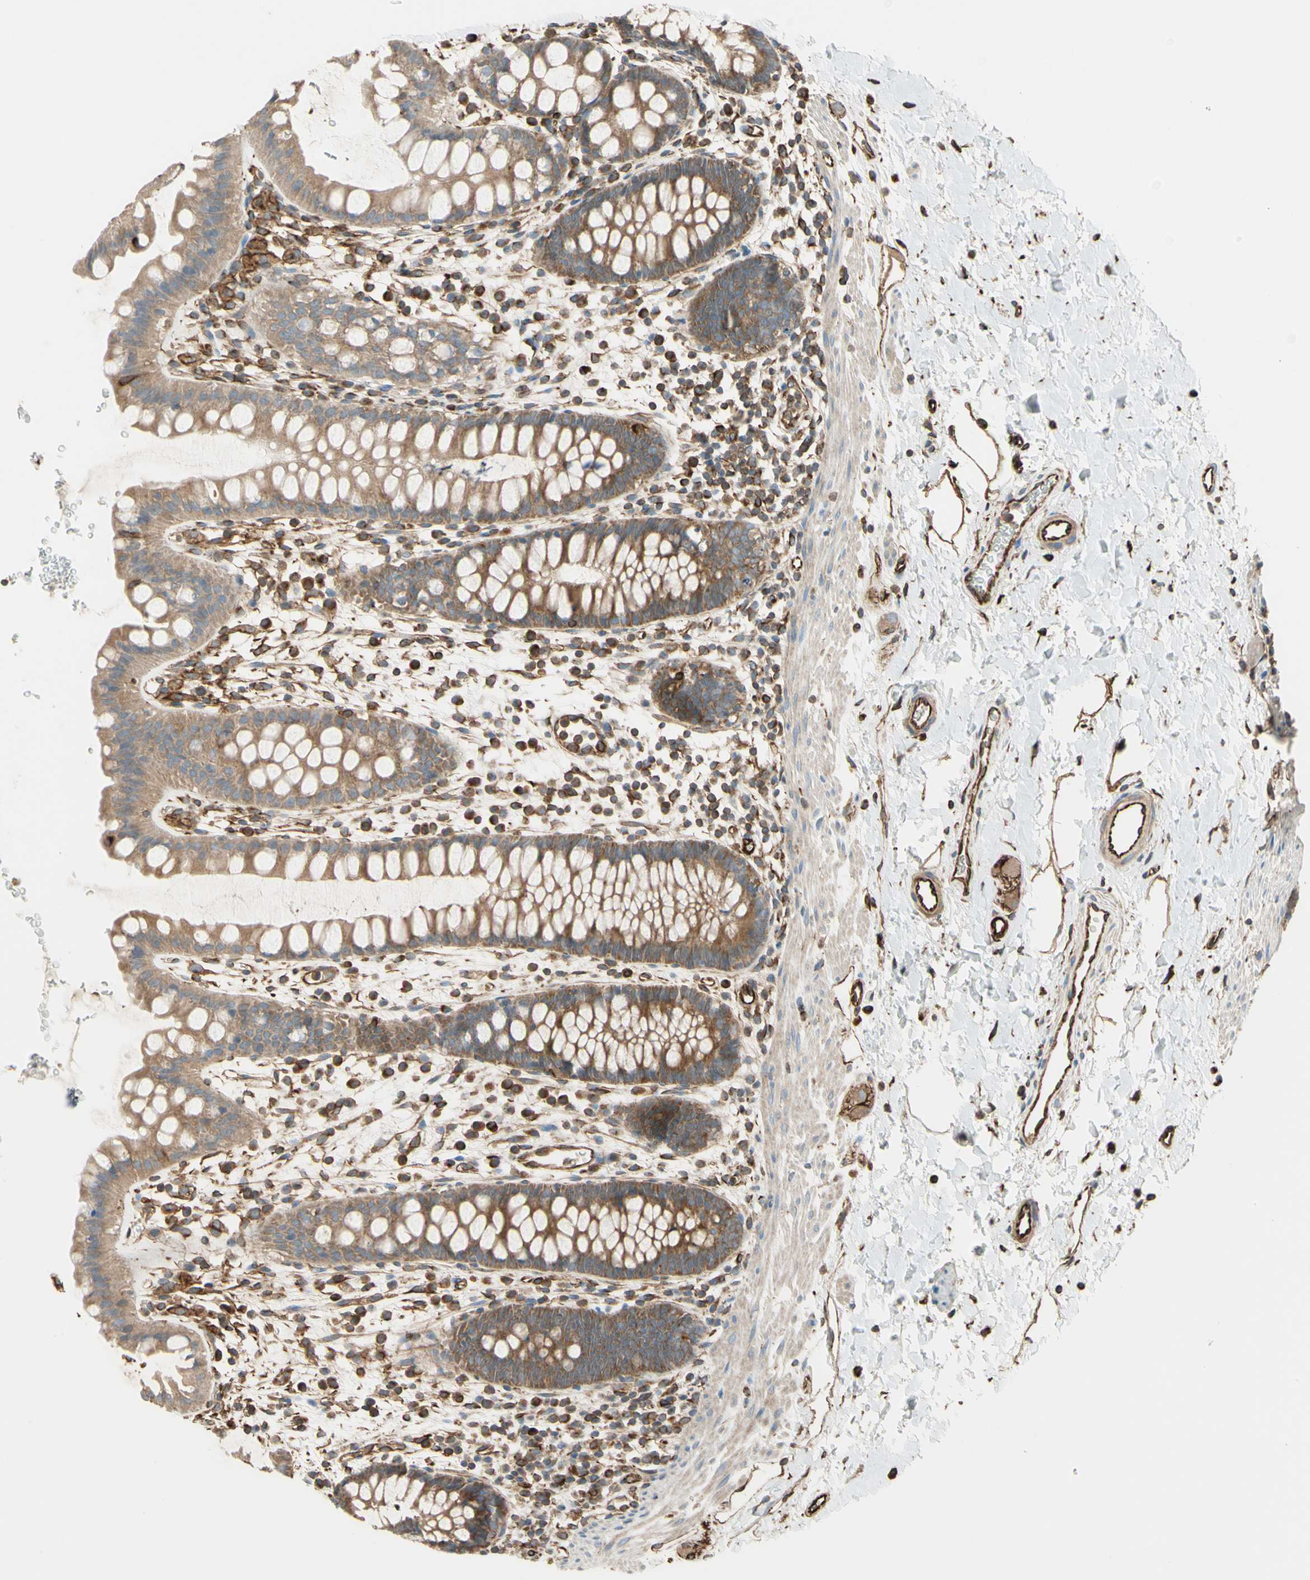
{"staining": {"intensity": "weak", "quantity": ">75%", "location": "cytoplasmic/membranous"}, "tissue": "rectum", "cell_type": "Glandular cells", "image_type": "normal", "snomed": [{"axis": "morphology", "description": "Normal tissue, NOS"}, {"axis": "topography", "description": "Rectum"}], "caption": "Protein expression by IHC demonstrates weak cytoplasmic/membranous positivity in about >75% of glandular cells in benign rectum. Immunohistochemistry (ihc) stains the protein of interest in brown and the nuclei are stained blue.", "gene": "TRAF2", "patient": {"sex": "female", "age": 24}}